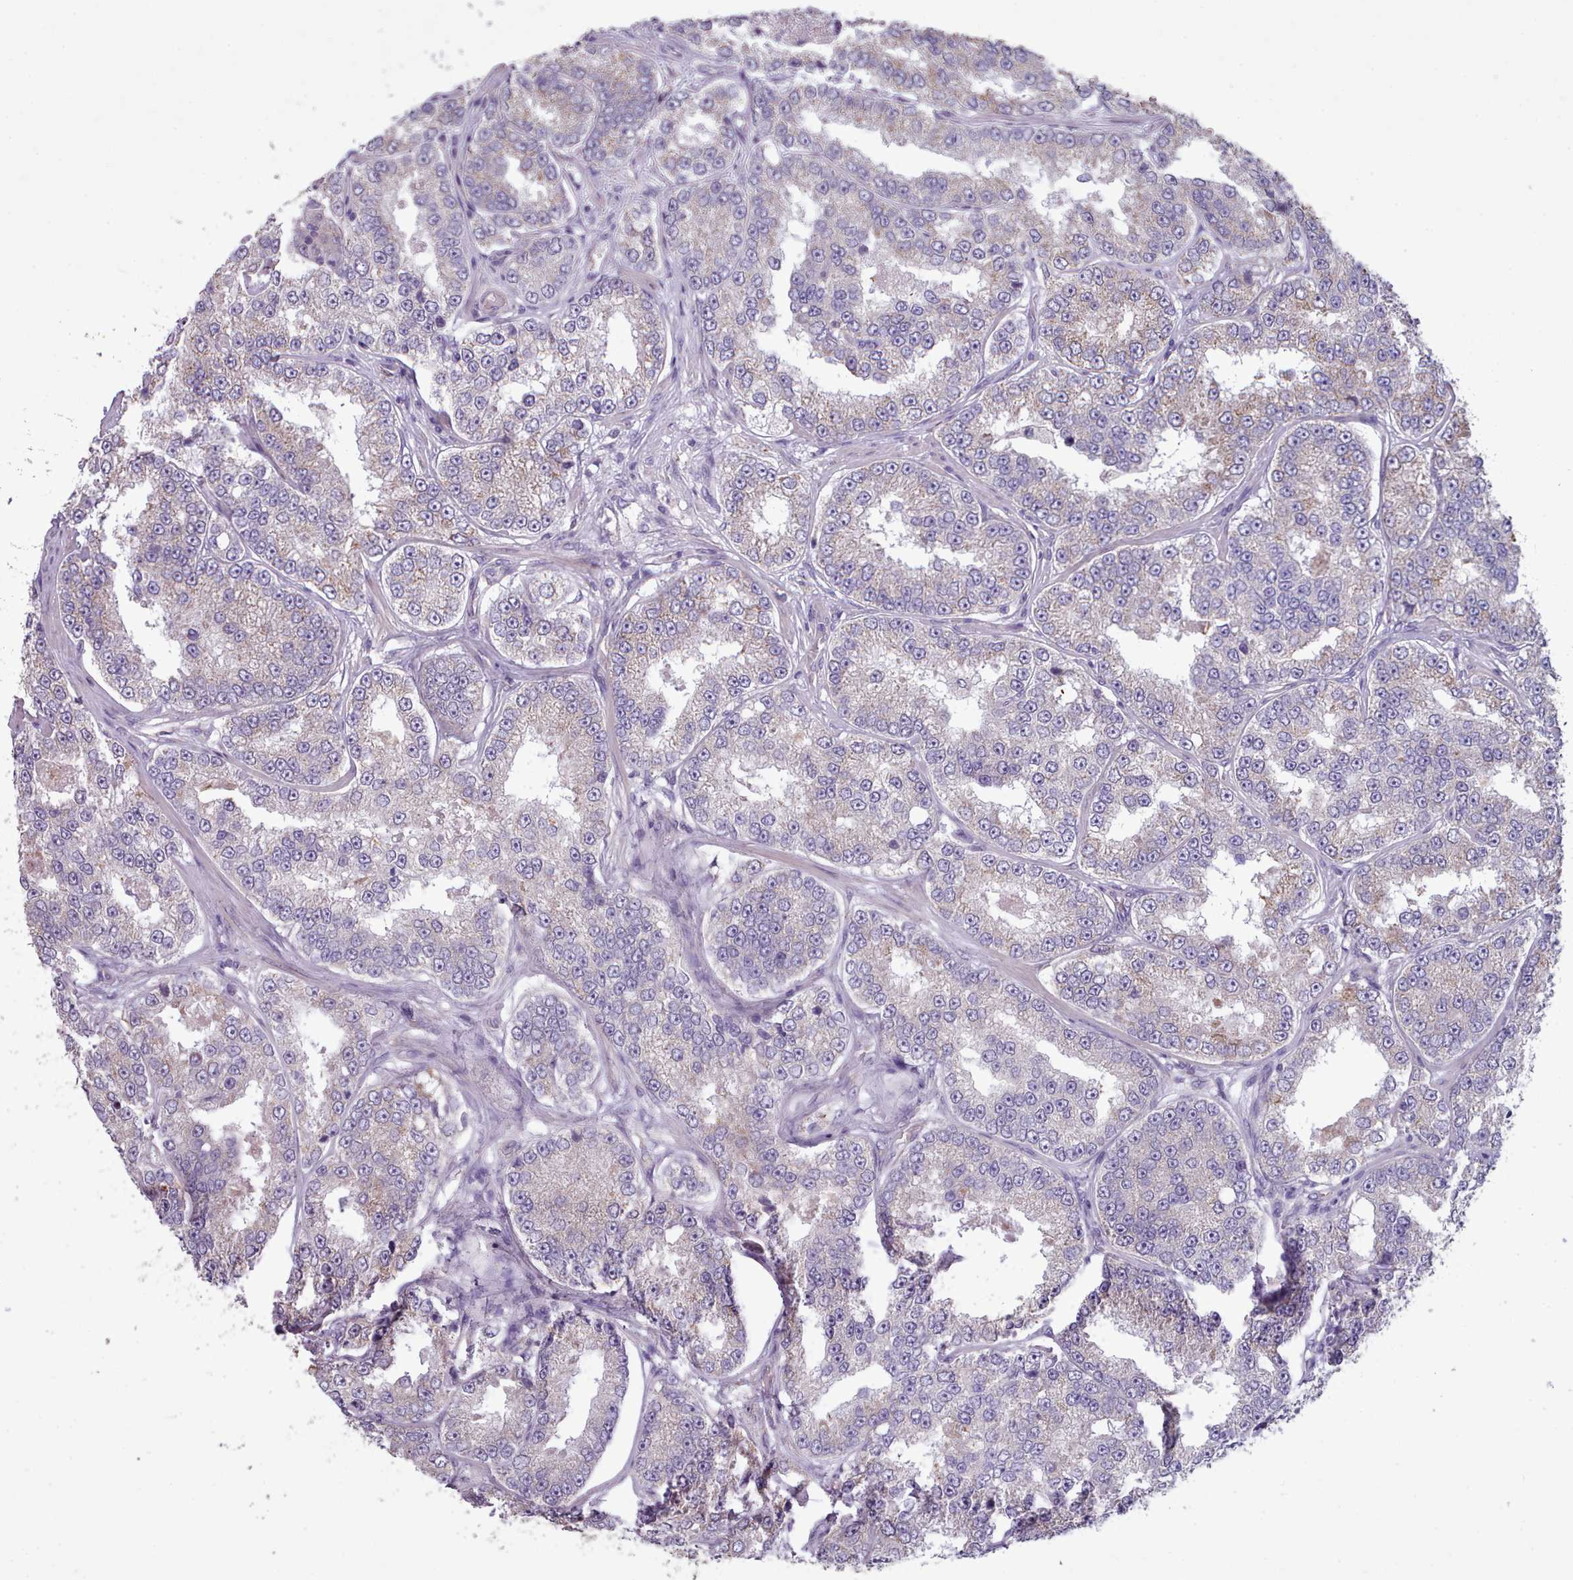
{"staining": {"intensity": "weak", "quantity": "<25%", "location": "cytoplasmic/membranous"}, "tissue": "prostate cancer", "cell_type": "Tumor cells", "image_type": "cancer", "snomed": [{"axis": "morphology", "description": "Normal tissue, NOS"}, {"axis": "morphology", "description": "Adenocarcinoma, High grade"}, {"axis": "topography", "description": "Prostate"}], "caption": "The image exhibits no staining of tumor cells in prostate cancer.", "gene": "DPF1", "patient": {"sex": "male", "age": 83}}